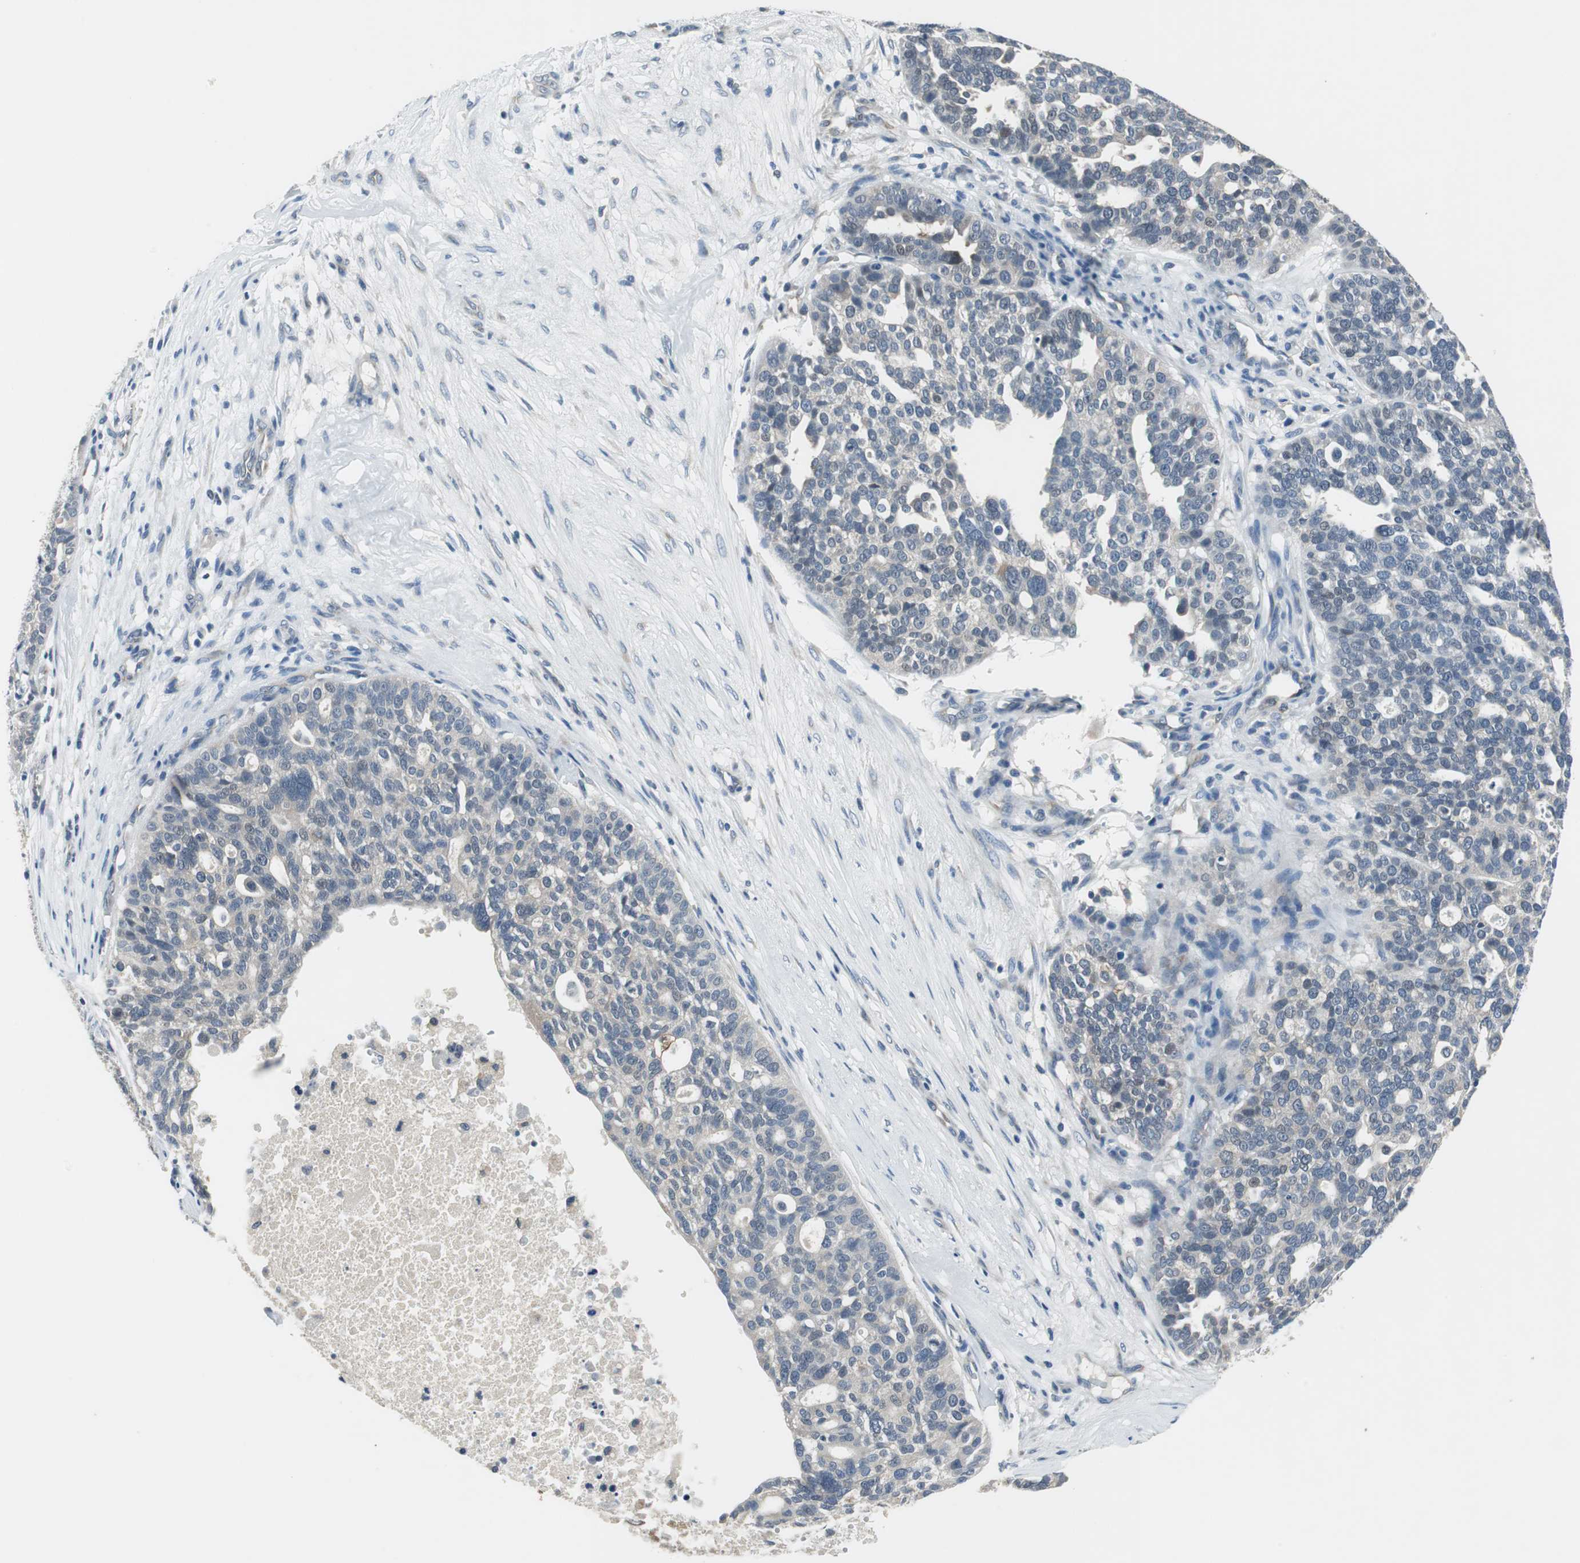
{"staining": {"intensity": "weak", "quantity": "<25%", "location": "cytoplasmic/membranous"}, "tissue": "ovarian cancer", "cell_type": "Tumor cells", "image_type": "cancer", "snomed": [{"axis": "morphology", "description": "Cystadenocarcinoma, serous, NOS"}, {"axis": "topography", "description": "Ovary"}], "caption": "Immunohistochemistry image of neoplastic tissue: serous cystadenocarcinoma (ovarian) stained with DAB (3,3'-diaminobenzidine) exhibits no significant protein positivity in tumor cells. (DAB immunohistochemistry with hematoxylin counter stain).", "gene": "PLAA", "patient": {"sex": "female", "age": 59}}